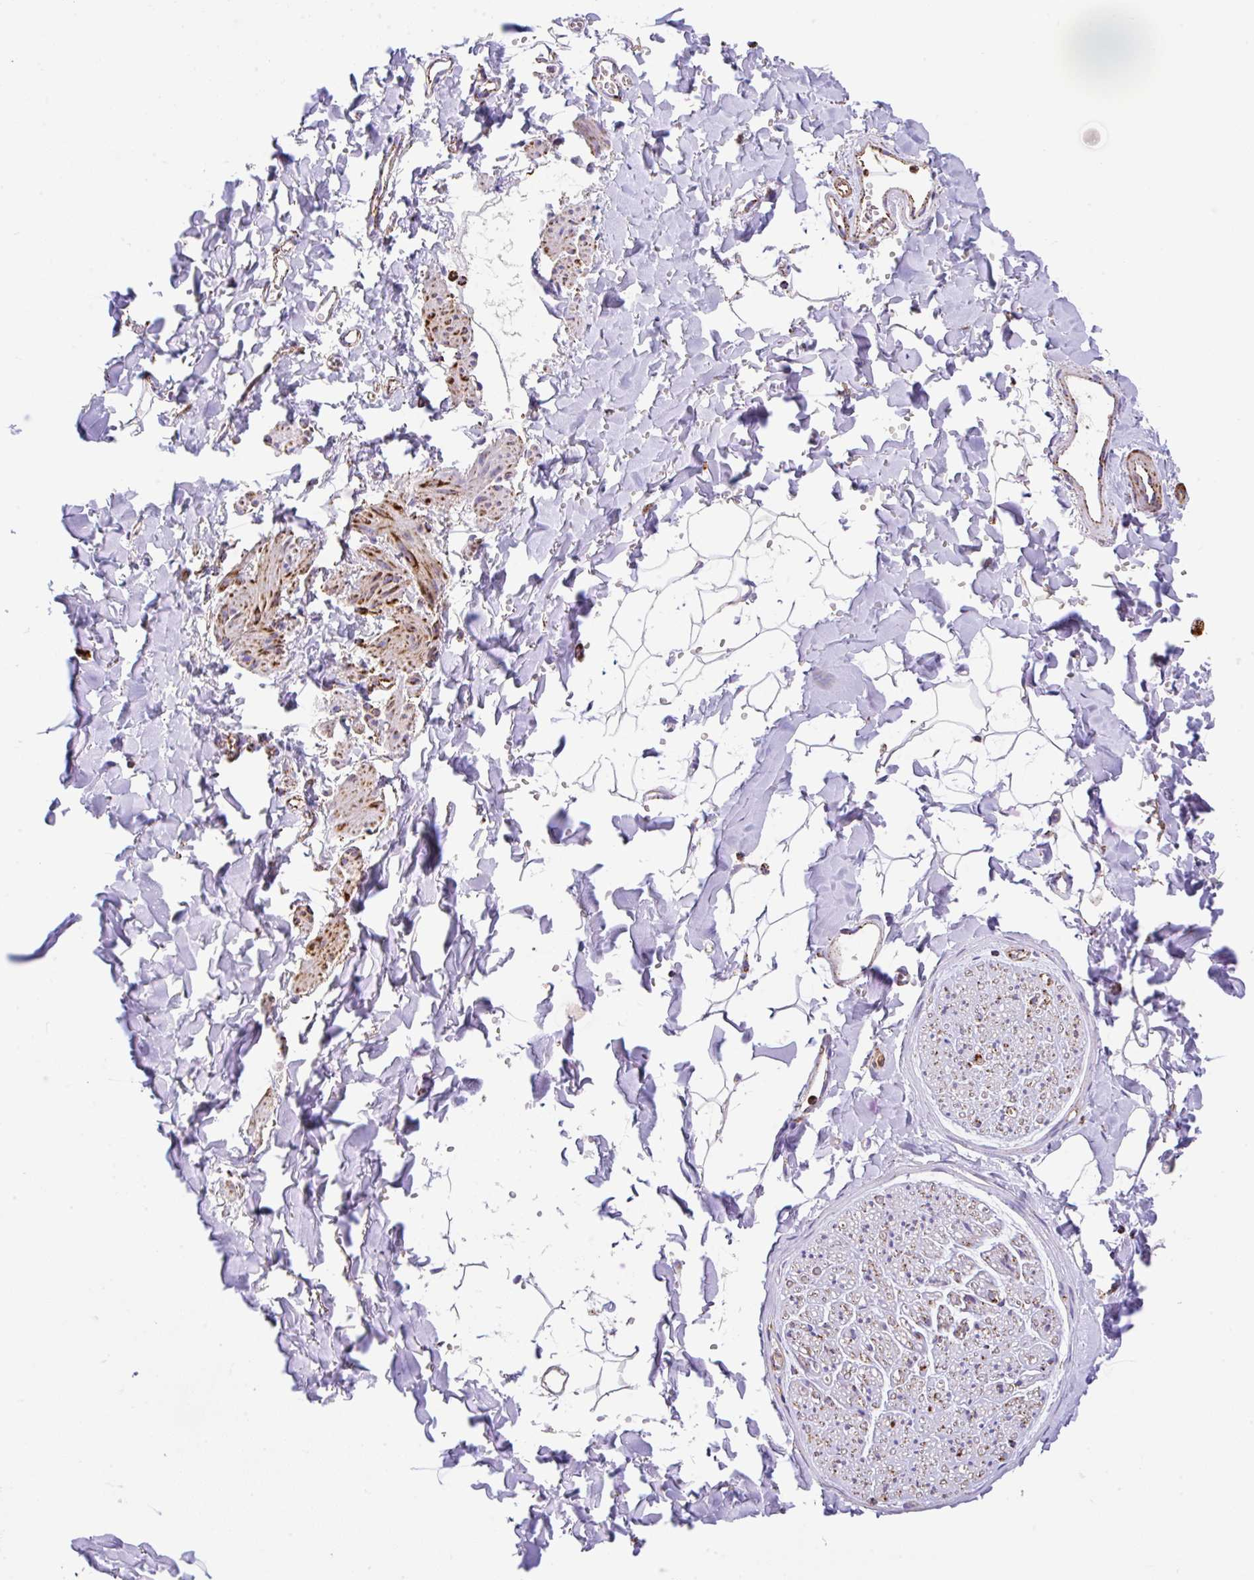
{"staining": {"intensity": "negative", "quantity": "none", "location": "none"}, "tissue": "adipose tissue", "cell_type": "Adipocytes", "image_type": "normal", "snomed": [{"axis": "morphology", "description": "Normal tissue, NOS"}, {"axis": "topography", "description": "Cartilage tissue"}, {"axis": "topography", "description": "Bronchus"}, {"axis": "topography", "description": "Peripheral nerve tissue"}], "caption": "Adipocytes are negative for protein expression in unremarkable human adipose tissue.", "gene": "ANKRD33B", "patient": {"sex": "female", "age": 59}}